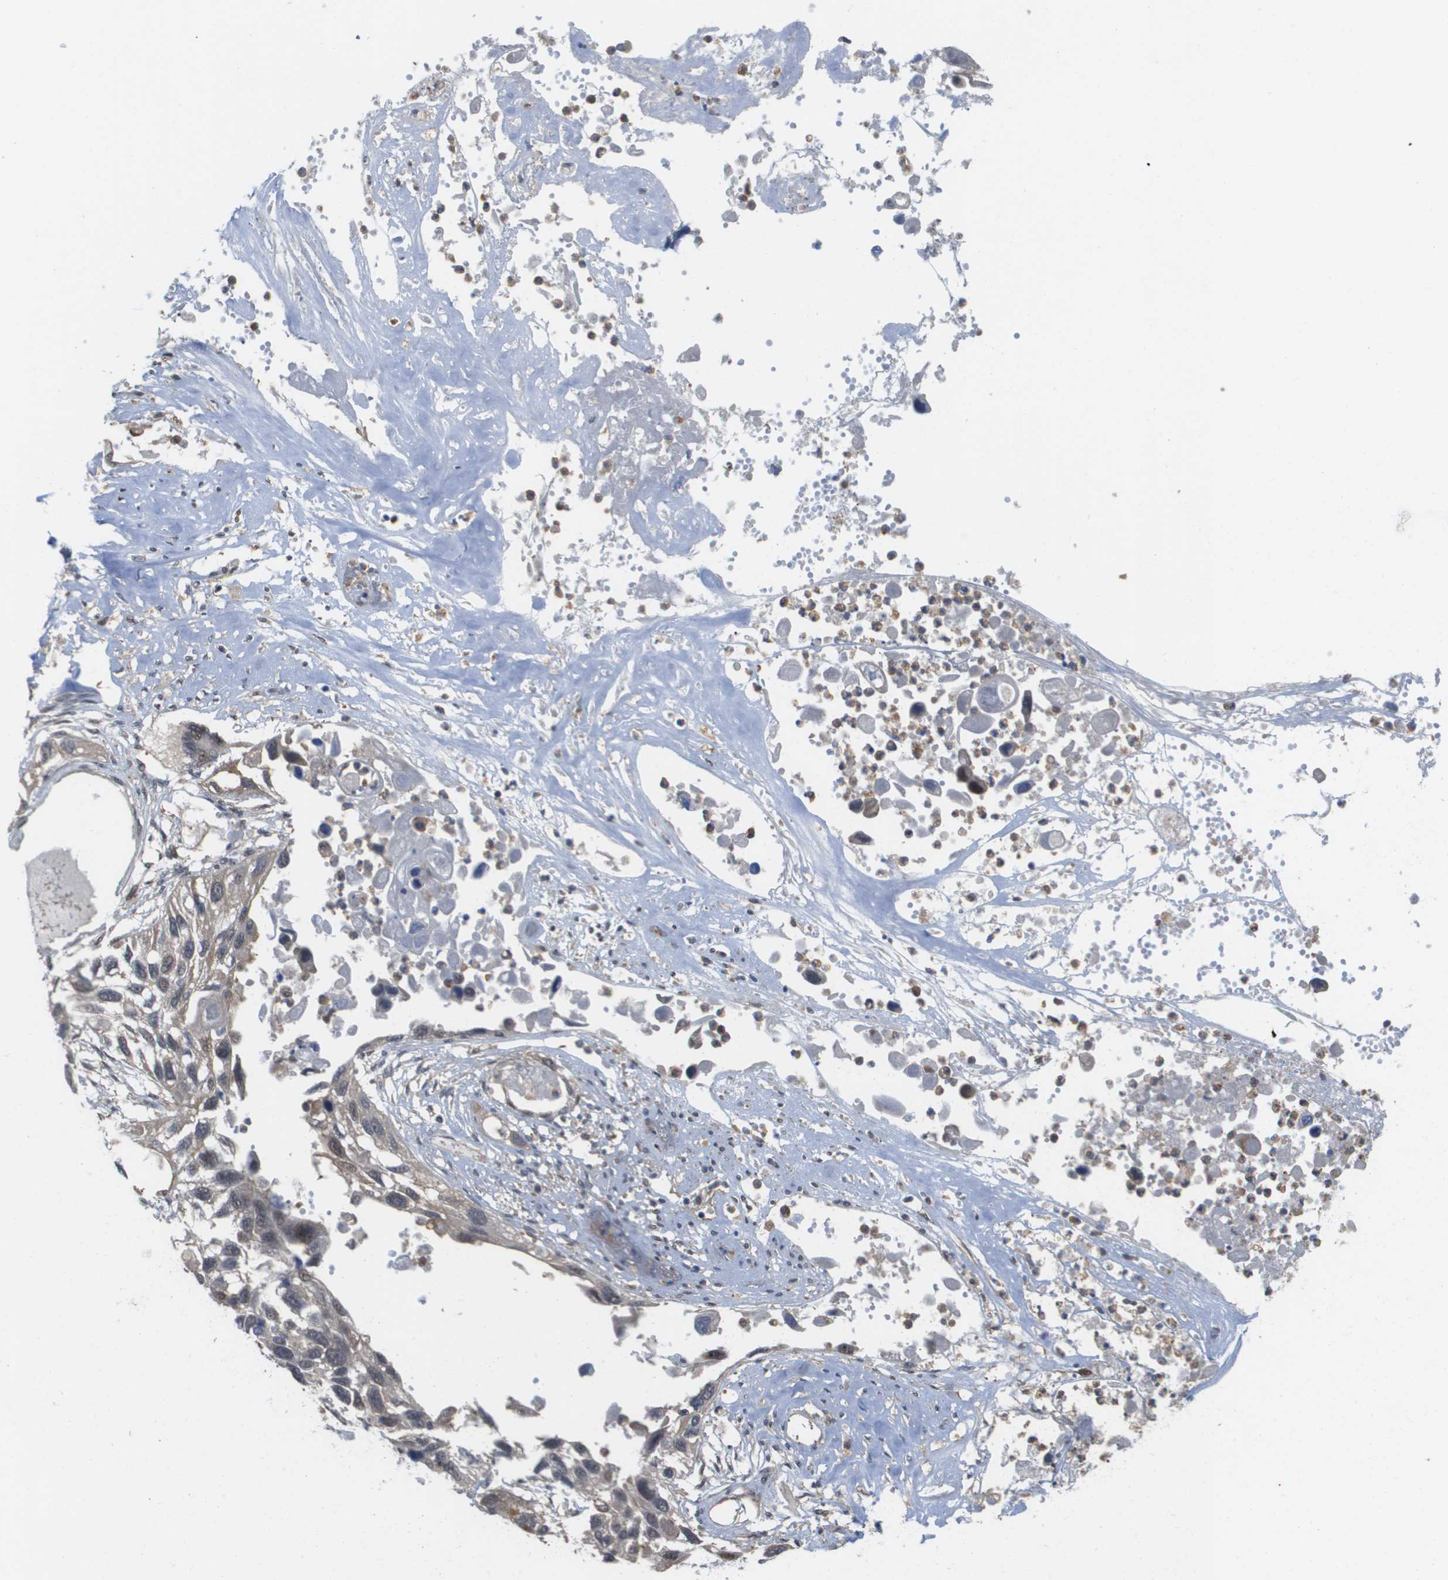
{"staining": {"intensity": "negative", "quantity": "none", "location": "none"}, "tissue": "lung cancer", "cell_type": "Tumor cells", "image_type": "cancer", "snomed": [{"axis": "morphology", "description": "Squamous cell carcinoma, NOS"}, {"axis": "topography", "description": "Lung"}], "caption": "High power microscopy image of an immunohistochemistry (IHC) histopathology image of lung cancer, revealing no significant positivity in tumor cells.", "gene": "RNF112", "patient": {"sex": "male", "age": 71}}